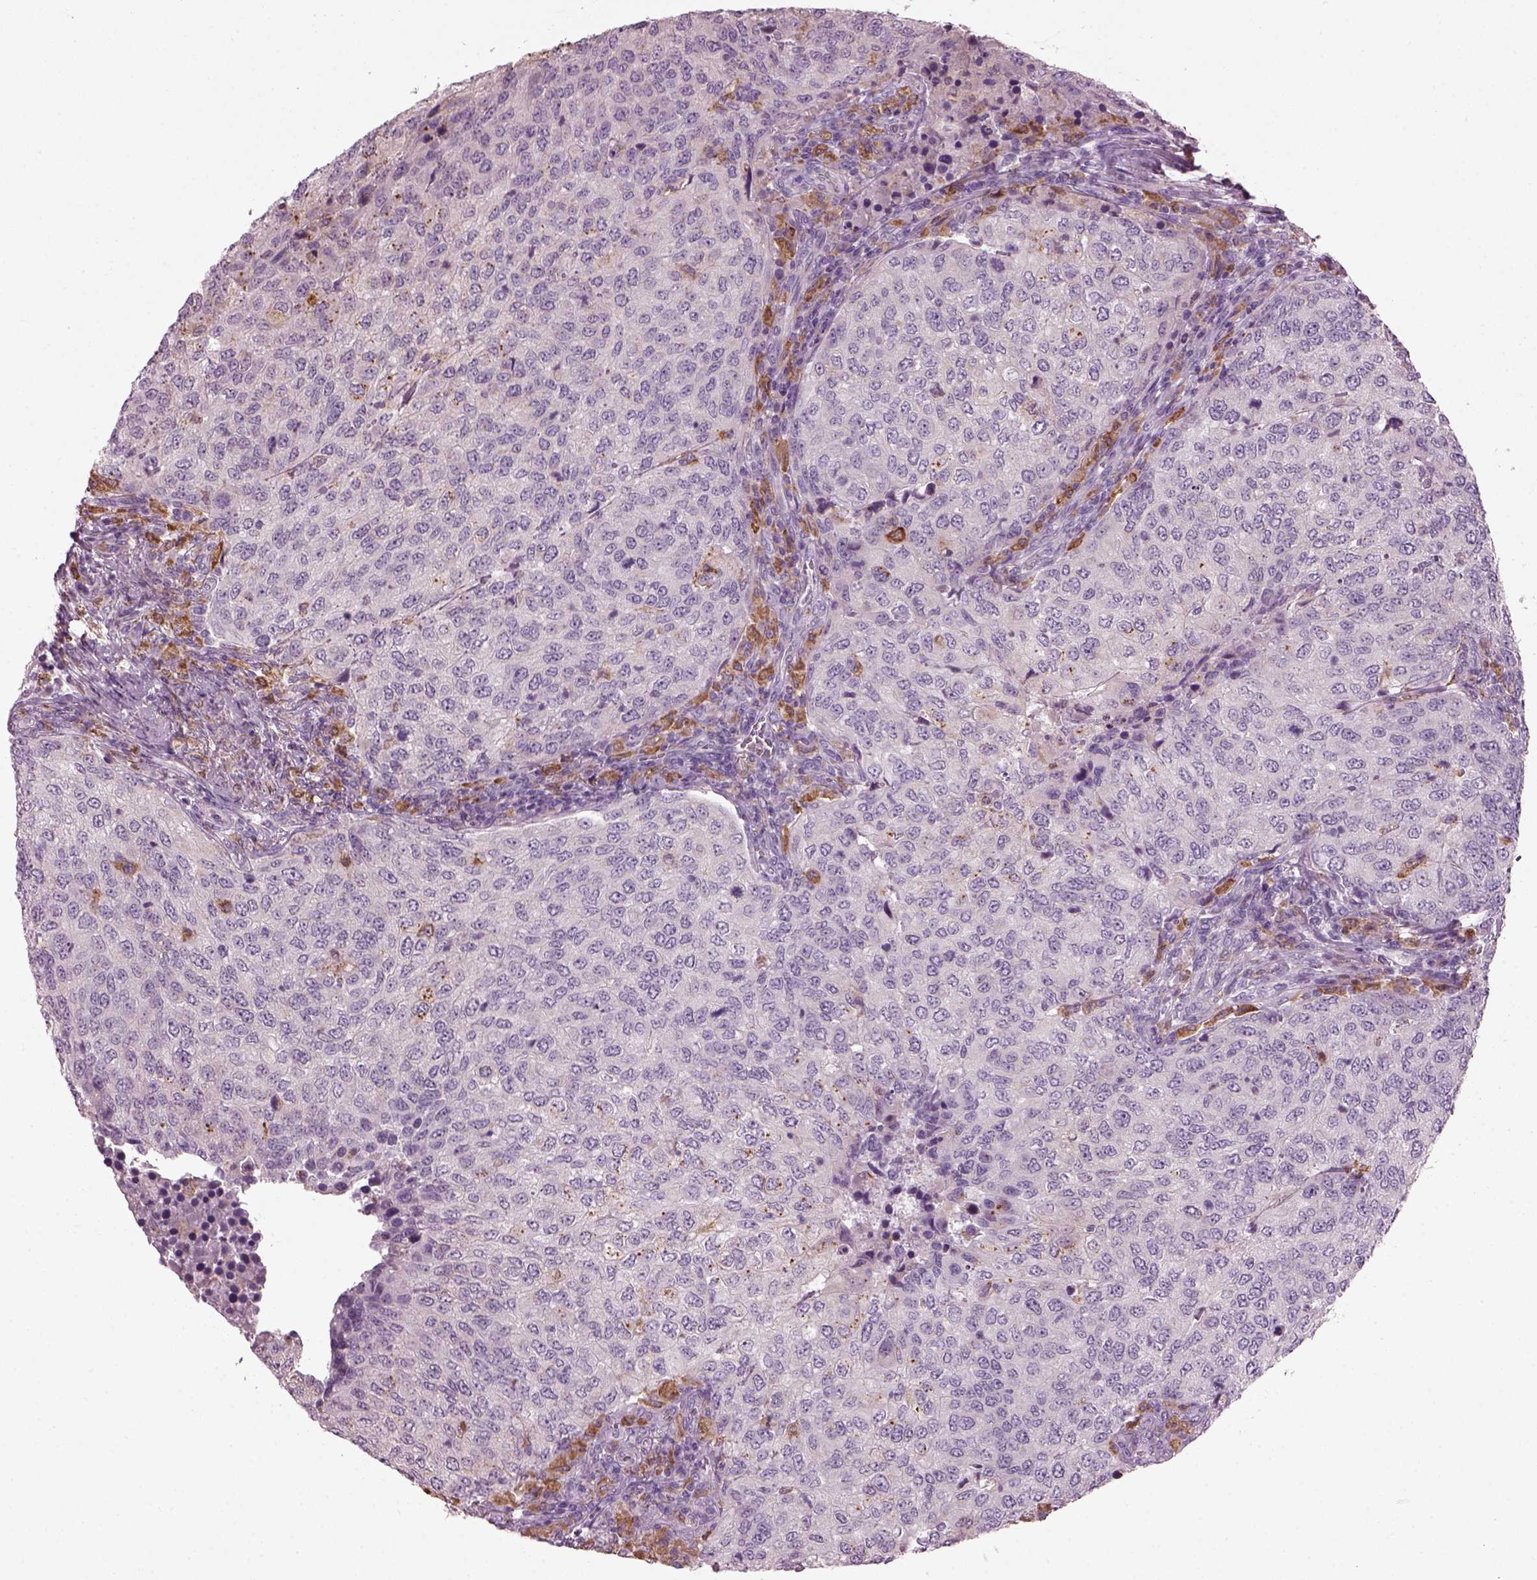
{"staining": {"intensity": "negative", "quantity": "none", "location": "none"}, "tissue": "urothelial cancer", "cell_type": "Tumor cells", "image_type": "cancer", "snomed": [{"axis": "morphology", "description": "Urothelial carcinoma, High grade"}, {"axis": "topography", "description": "Urinary bladder"}], "caption": "Tumor cells are negative for brown protein staining in high-grade urothelial carcinoma.", "gene": "TMEM231", "patient": {"sex": "female", "age": 78}}